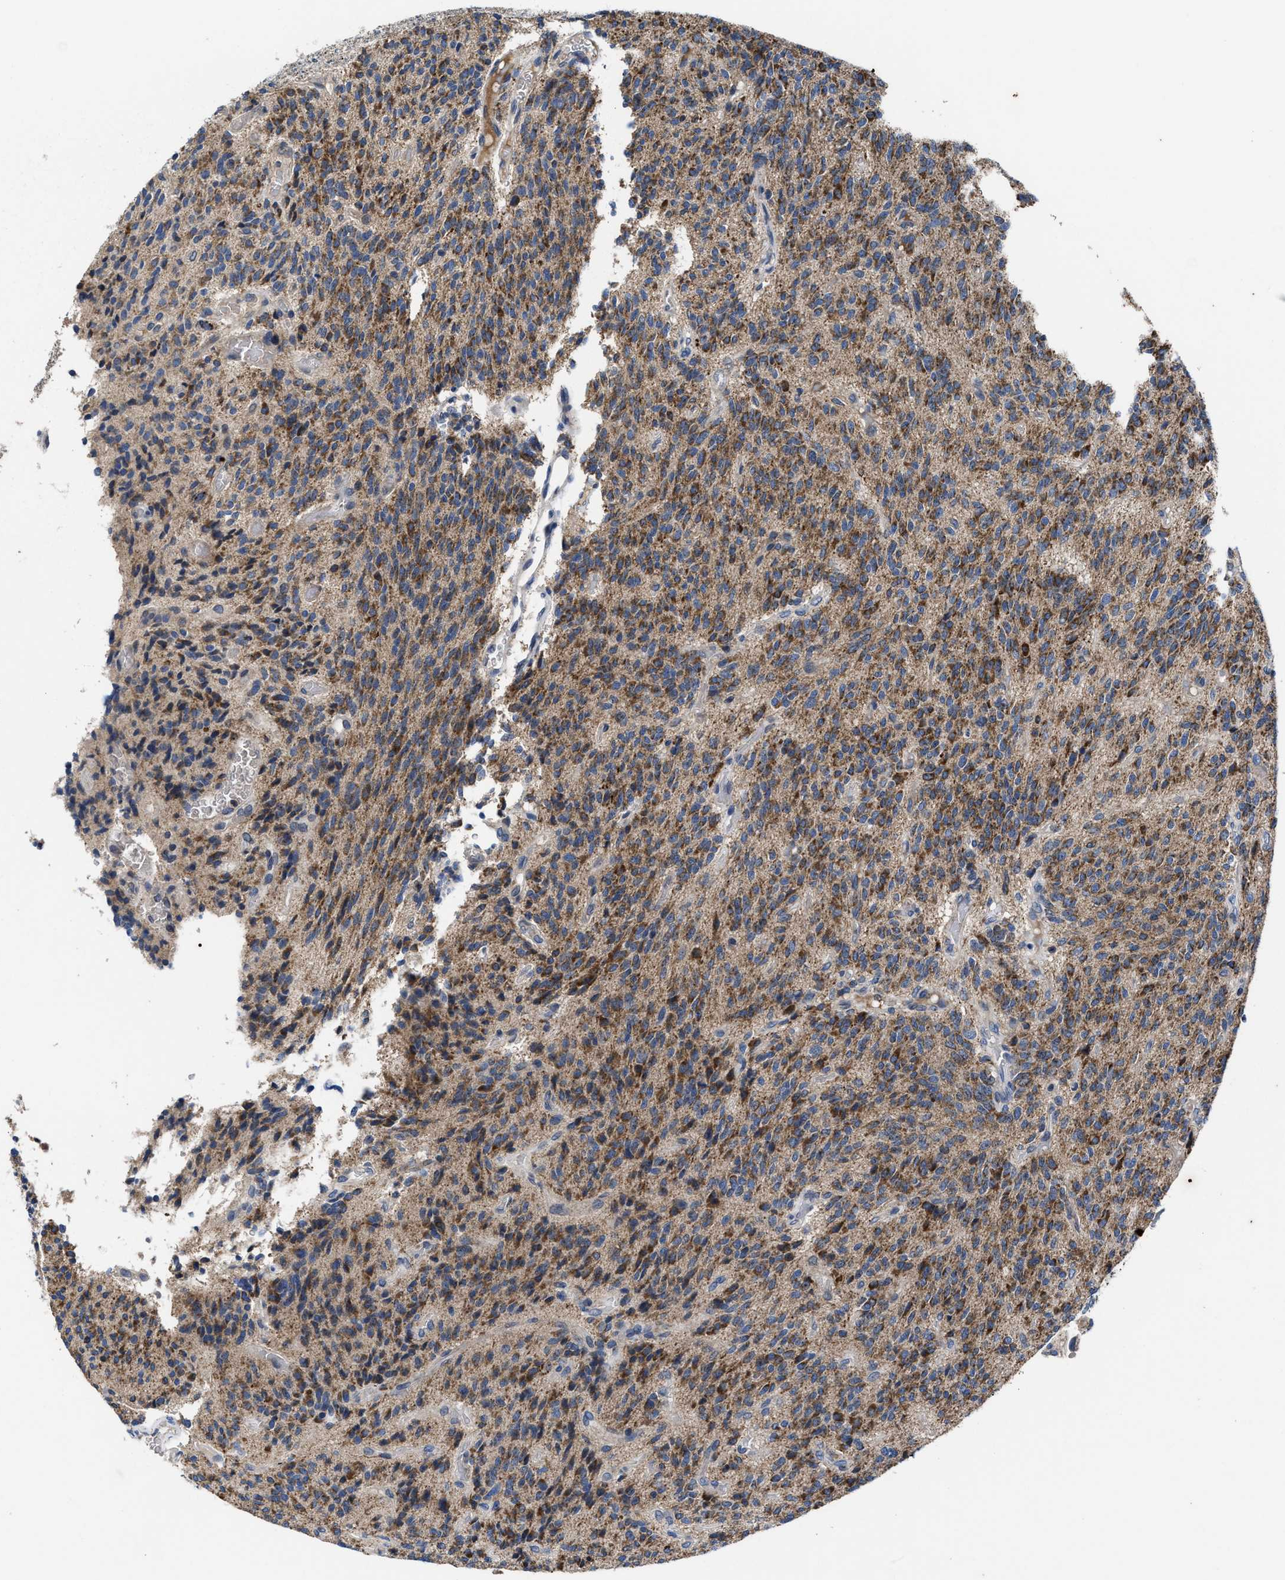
{"staining": {"intensity": "moderate", "quantity": ">75%", "location": "cytoplasmic/membranous"}, "tissue": "glioma", "cell_type": "Tumor cells", "image_type": "cancer", "snomed": [{"axis": "morphology", "description": "Glioma, malignant, High grade"}, {"axis": "topography", "description": "Brain"}], "caption": "Protein expression analysis of malignant glioma (high-grade) exhibits moderate cytoplasmic/membranous expression in about >75% of tumor cells.", "gene": "CACNA1D", "patient": {"sex": "male", "age": 34}}